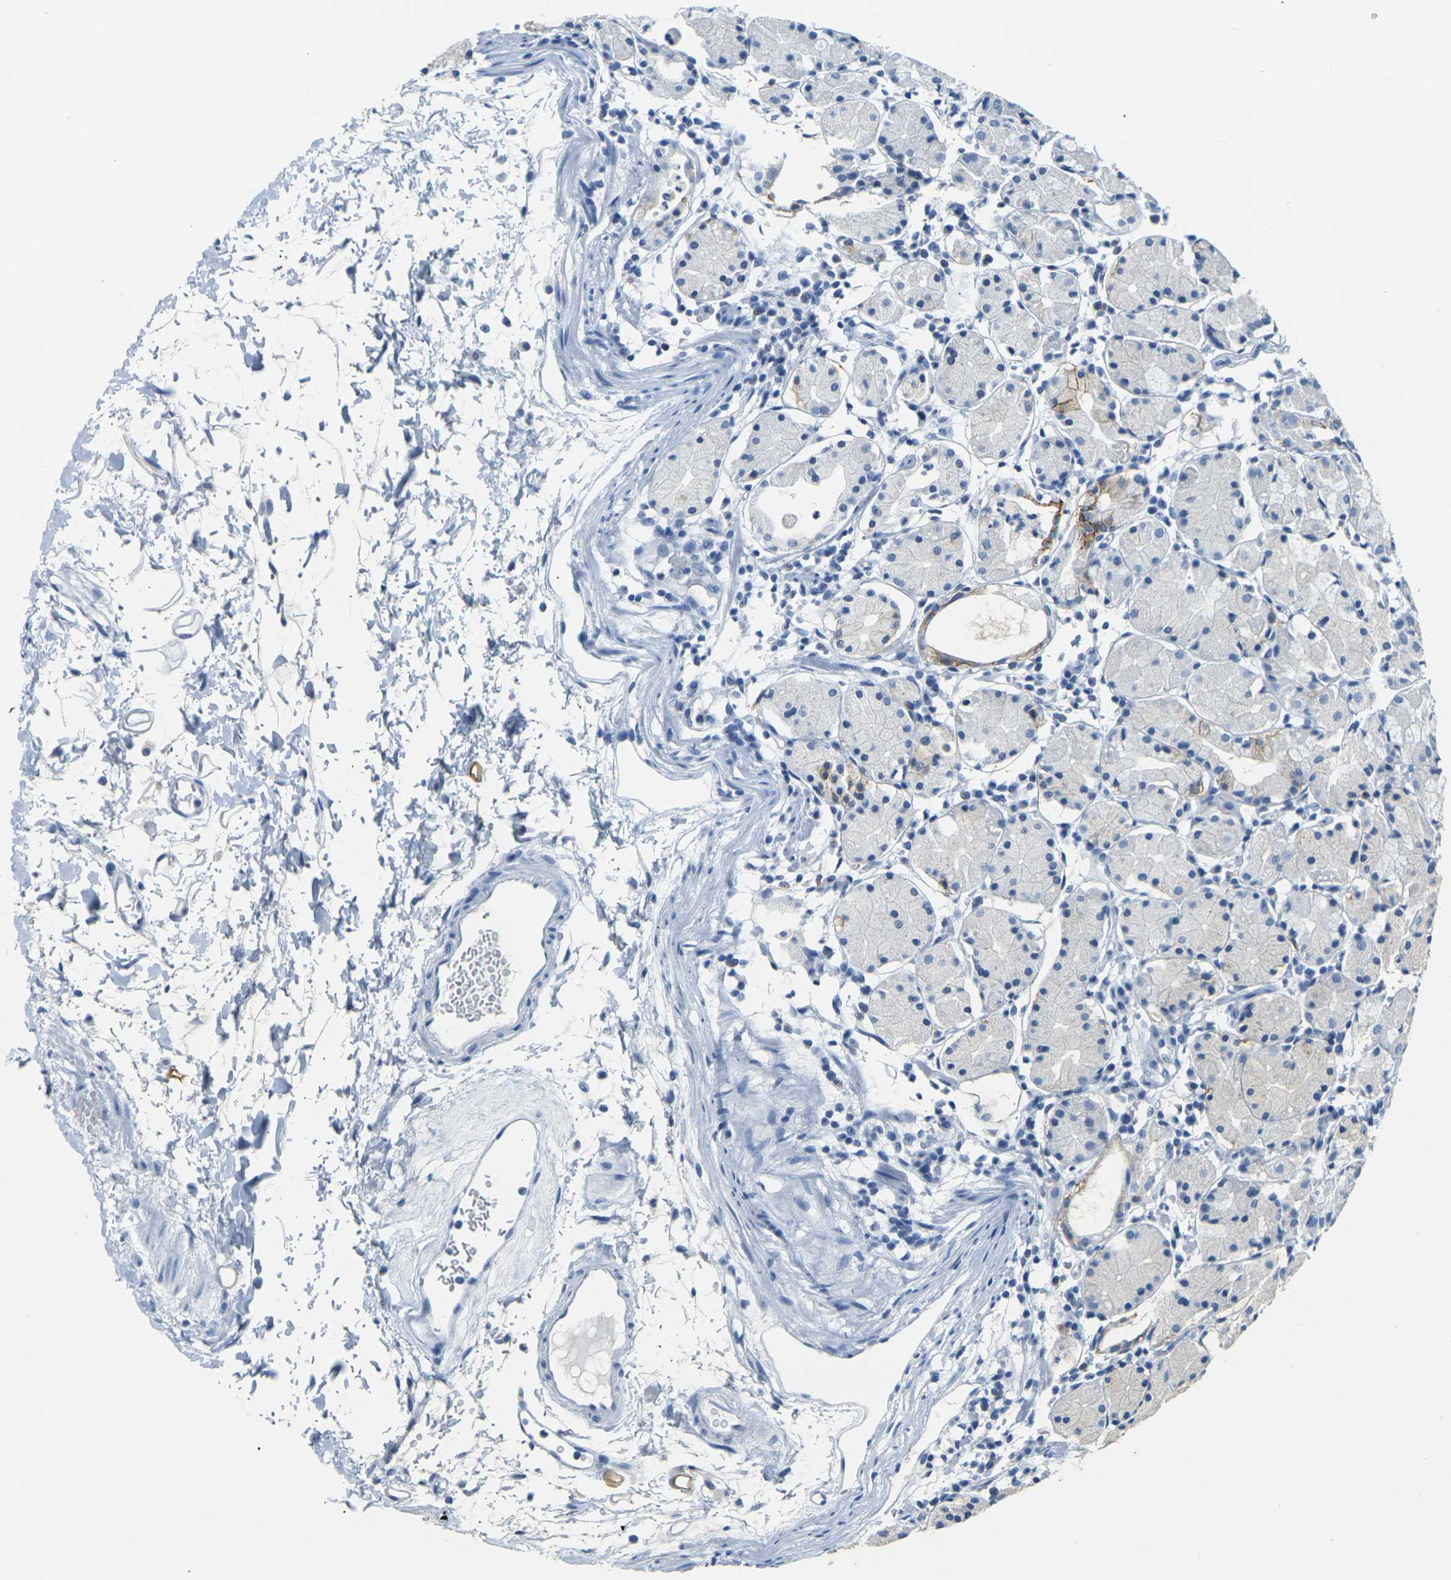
{"staining": {"intensity": "moderate", "quantity": "<25%", "location": "cytoplasmic/membranous"}, "tissue": "stomach", "cell_type": "Glandular cells", "image_type": "normal", "snomed": [{"axis": "morphology", "description": "Normal tissue, NOS"}, {"axis": "topography", "description": "Stomach"}, {"axis": "topography", "description": "Stomach, lower"}], "caption": "Immunohistochemistry staining of normal stomach, which demonstrates low levels of moderate cytoplasmic/membranous expression in about <25% of glandular cells indicating moderate cytoplasmic/membranous protein positivity. The staining was performed using DAB (brown) for protein detection and nuclei were counterstained in hematoxylin (blue).", "gene": "CLDN7", "patient": {"sex": "female", "age": 75}}